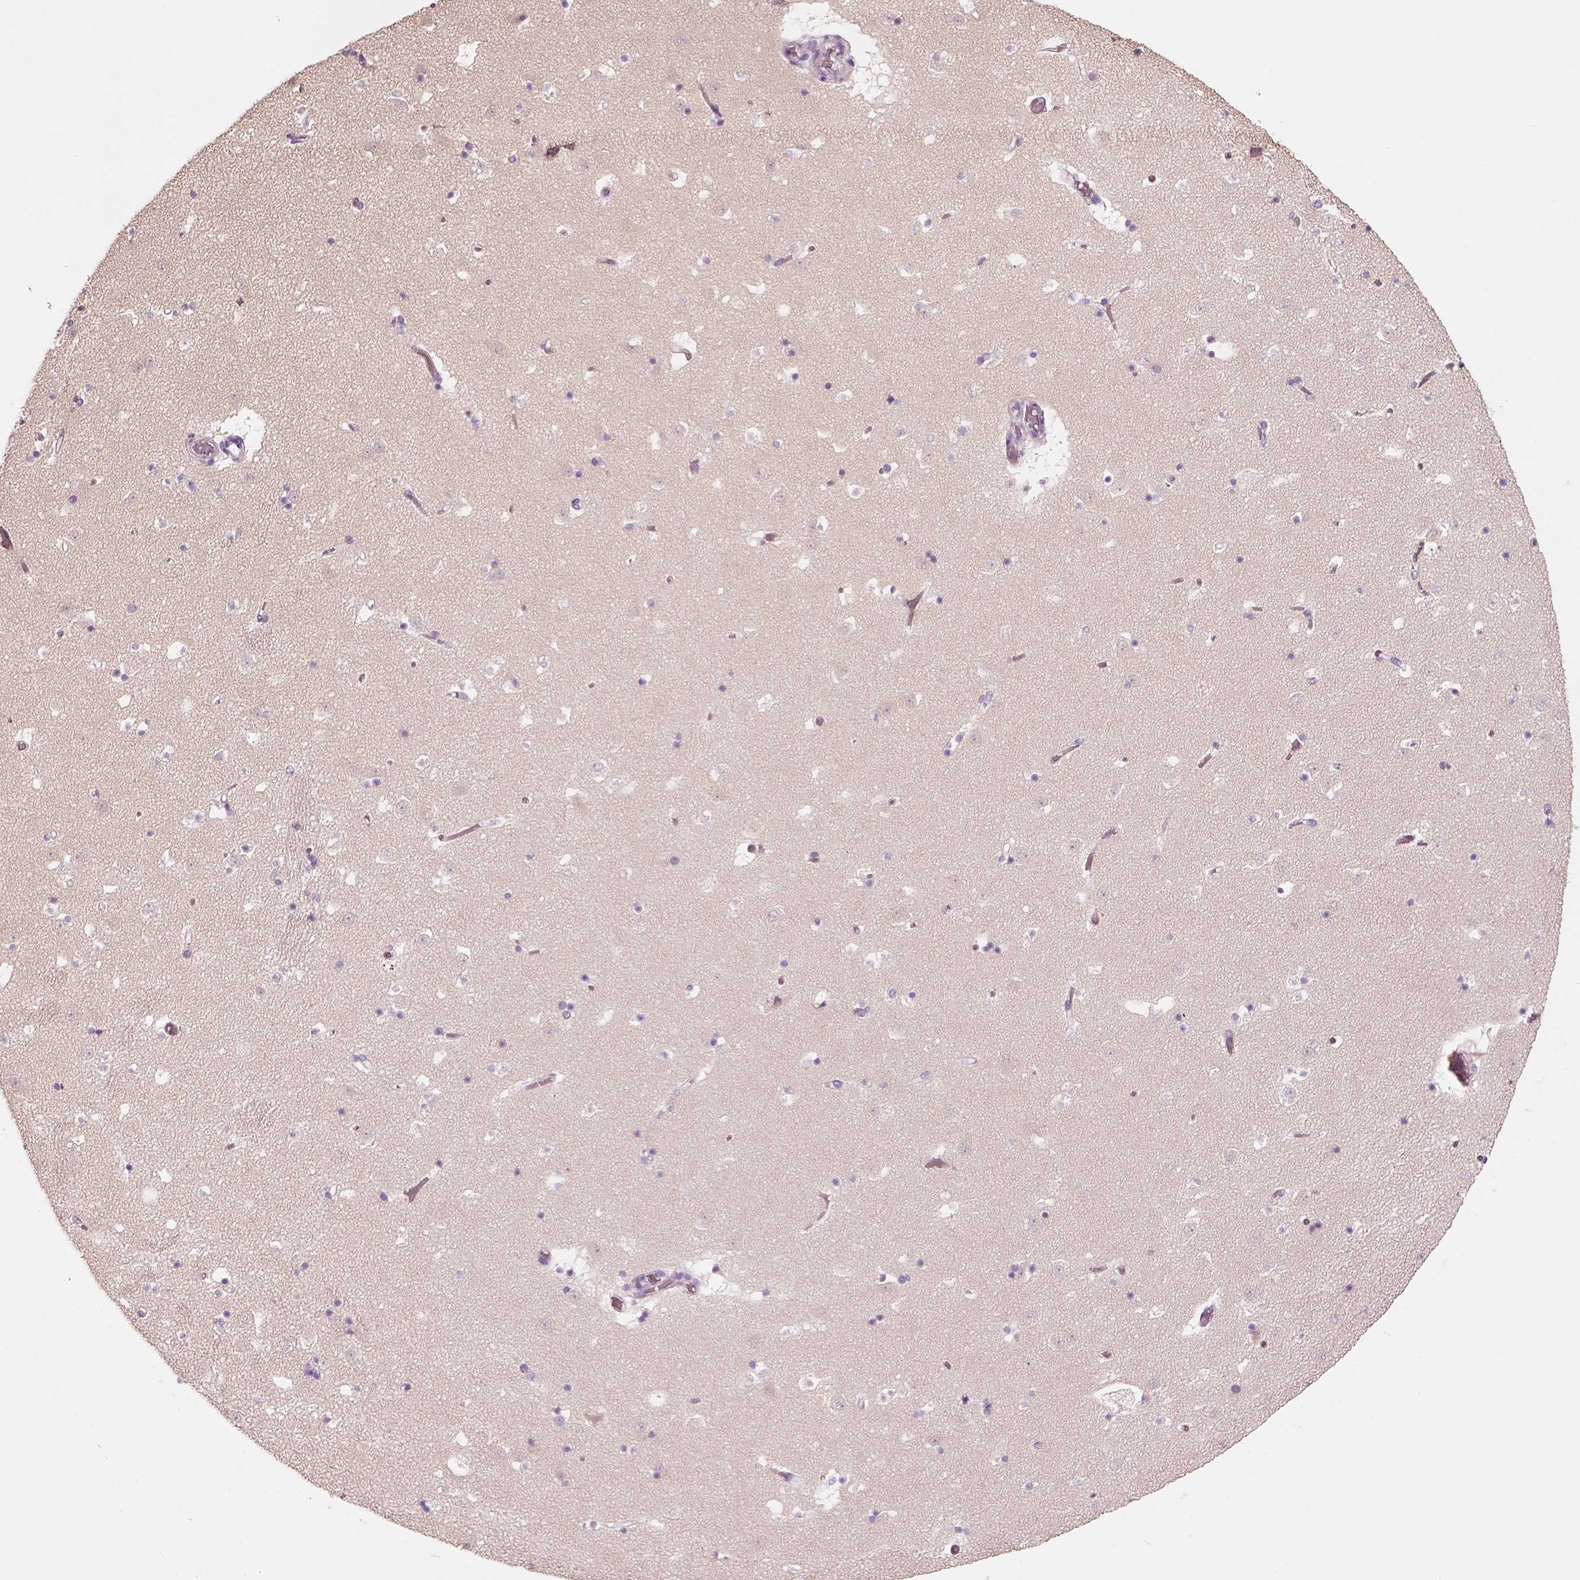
{"staining": {"intensity": "negative", "quantity": "none", "location": "none"}, "tissue": "caudate", "cell_type": "Glial cells", "image_type": "normal", "snomed": [{"axis": "morphology", "description": "Normal tissue, NOS"}, {"axis": "topography", "description": "Lateral ventricle wall"}], "caption": "Unremarkable caudate was stained to show a protein in brown. There is no significant positivity in glial cells.", "gene": "PNOC", "patient": {"sex": "female", "age": 42}}